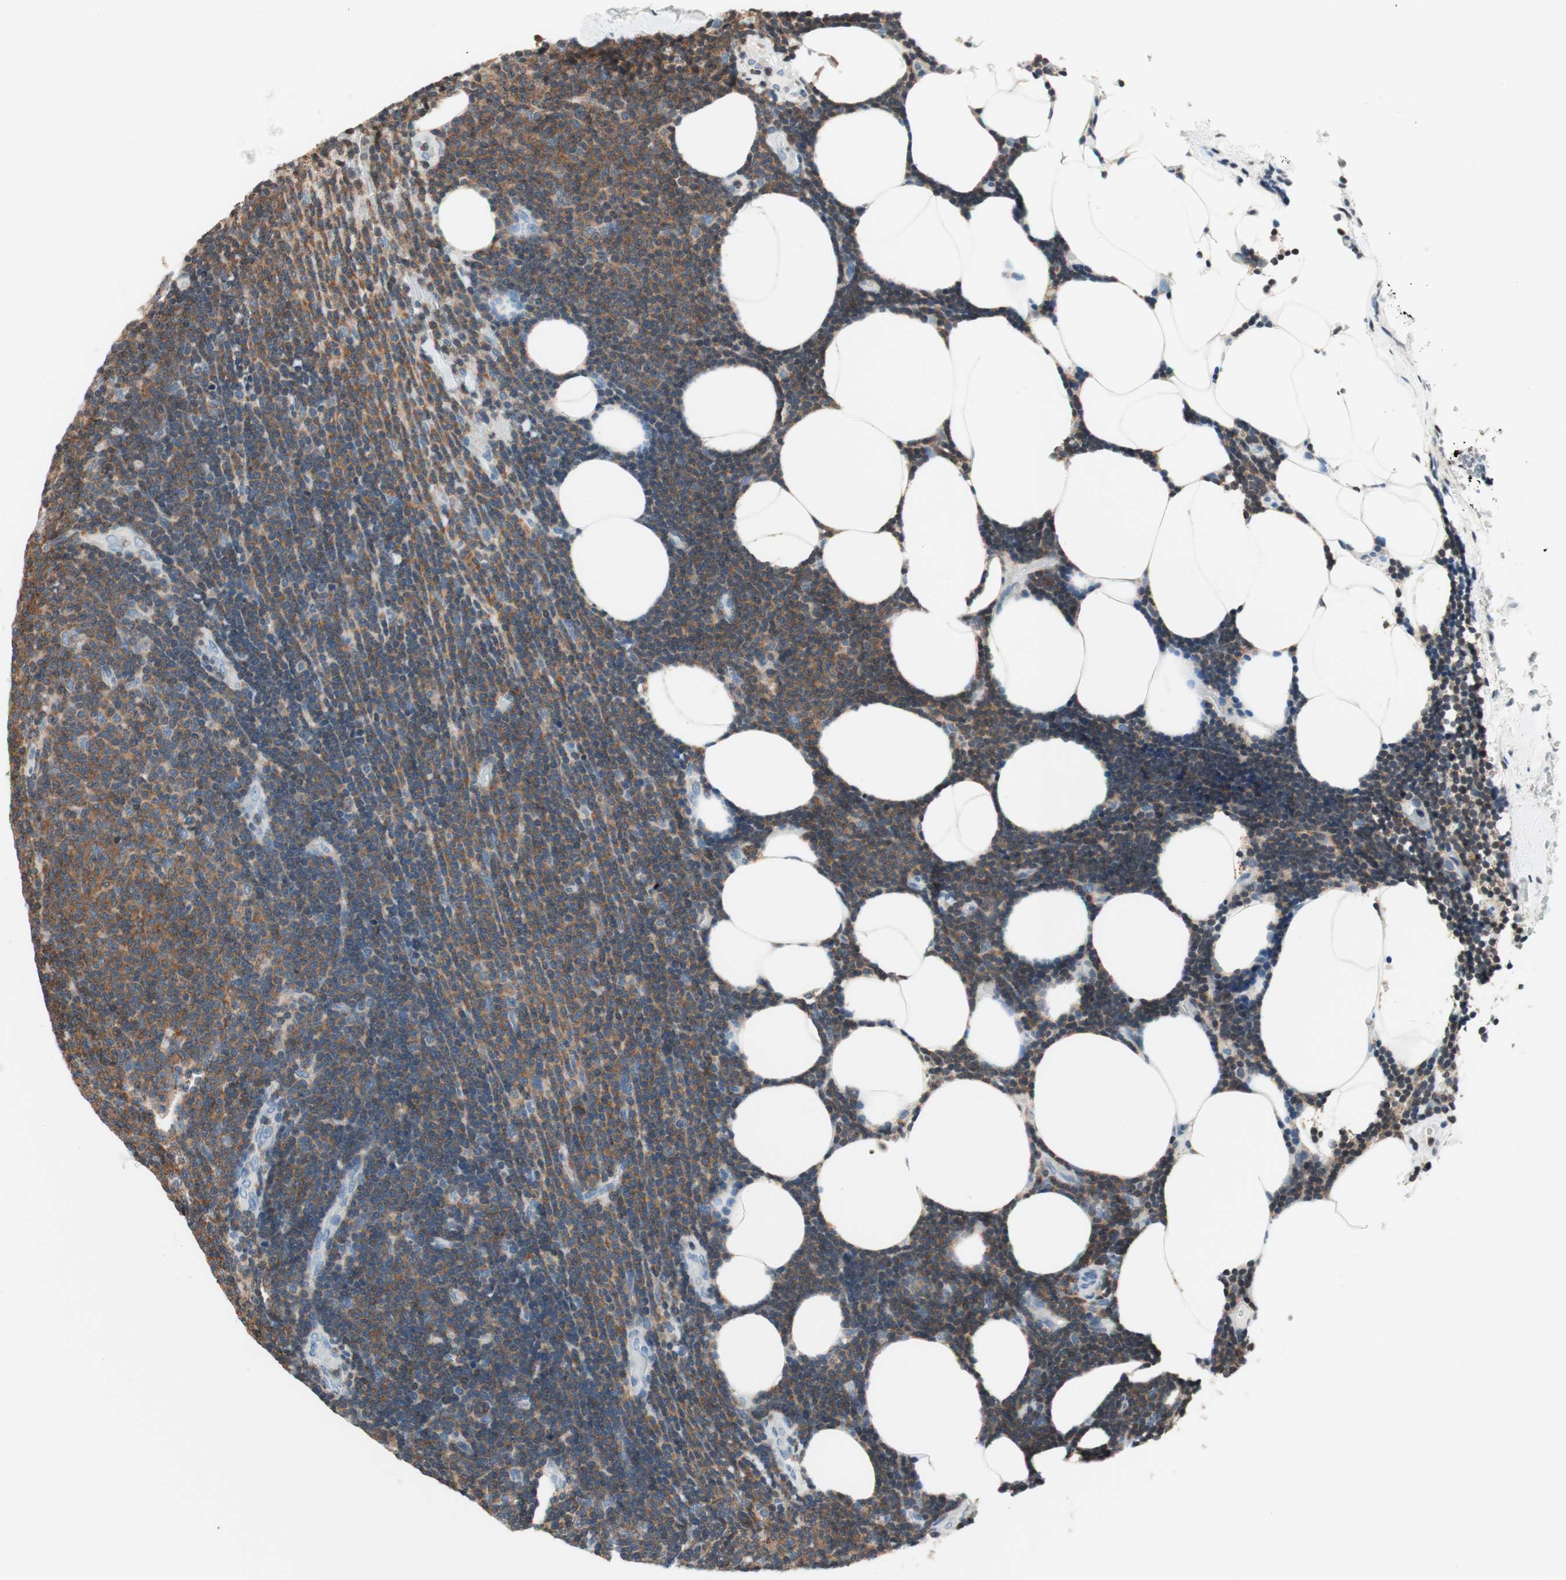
{"staining": {"intensity": "weak", "quantity": ">75%", "location": "cytoplasmic/membranous"}, "tissue": "lymphoma", "cell_type": "Tumor cells", "image_type": "cancer", "snomed": [{"axis": "morphology", "description": "Malignant lymphoma, non-Hodgkin's type, Low grade"}, {"axis": "topography", "description": "Lymph node"}], "caption": "High-power microscopy captured an IHC micrograph of lymphoma, revealing weak cytoplasmic/membranous expression in approximately >75% of tumor cells.", "gene": "WIPF1", "patient": {"sex": "male", "age": 66}}